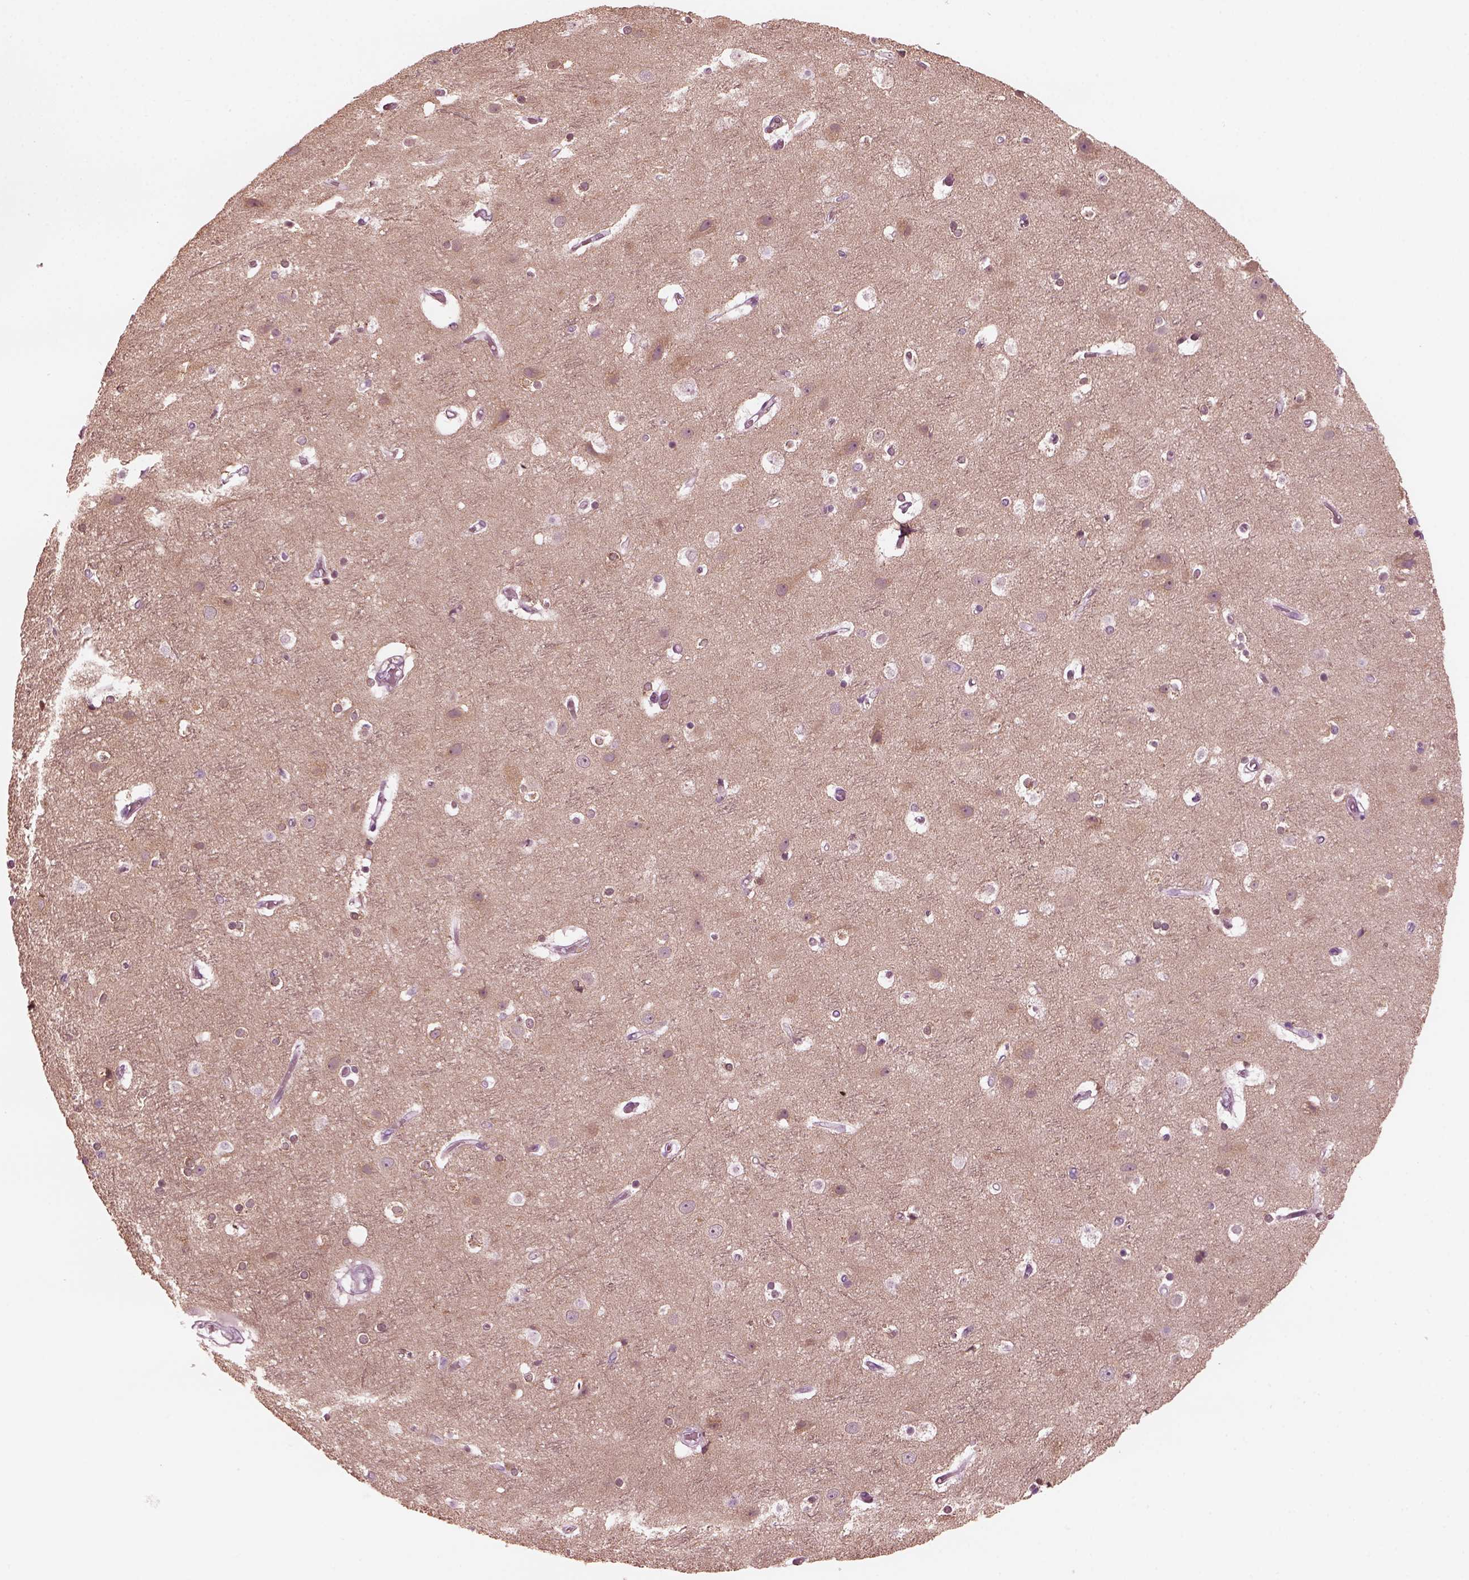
{"staining": {"intensity": "negative", "quantity": "none", "location": "none"}, "tissue": "cerebral cortex", "cell_type": "Endothelial cells", "image_type": "normal", "snomed": [{"axis": "morphology", "description": "Normal tissue, NOS"}, {"axis": "topography", "description": "Cerebral cortex"}], "caption": "Cerebral cortex was stained to show a protein in brown. There is no significant staining in endothelial cells. (Brightfield microscopy of DAB immunohistochemistry (IHC) at high magnification).", "gene": "GRM6", "patient": {"sex": "female", "age": 52}}